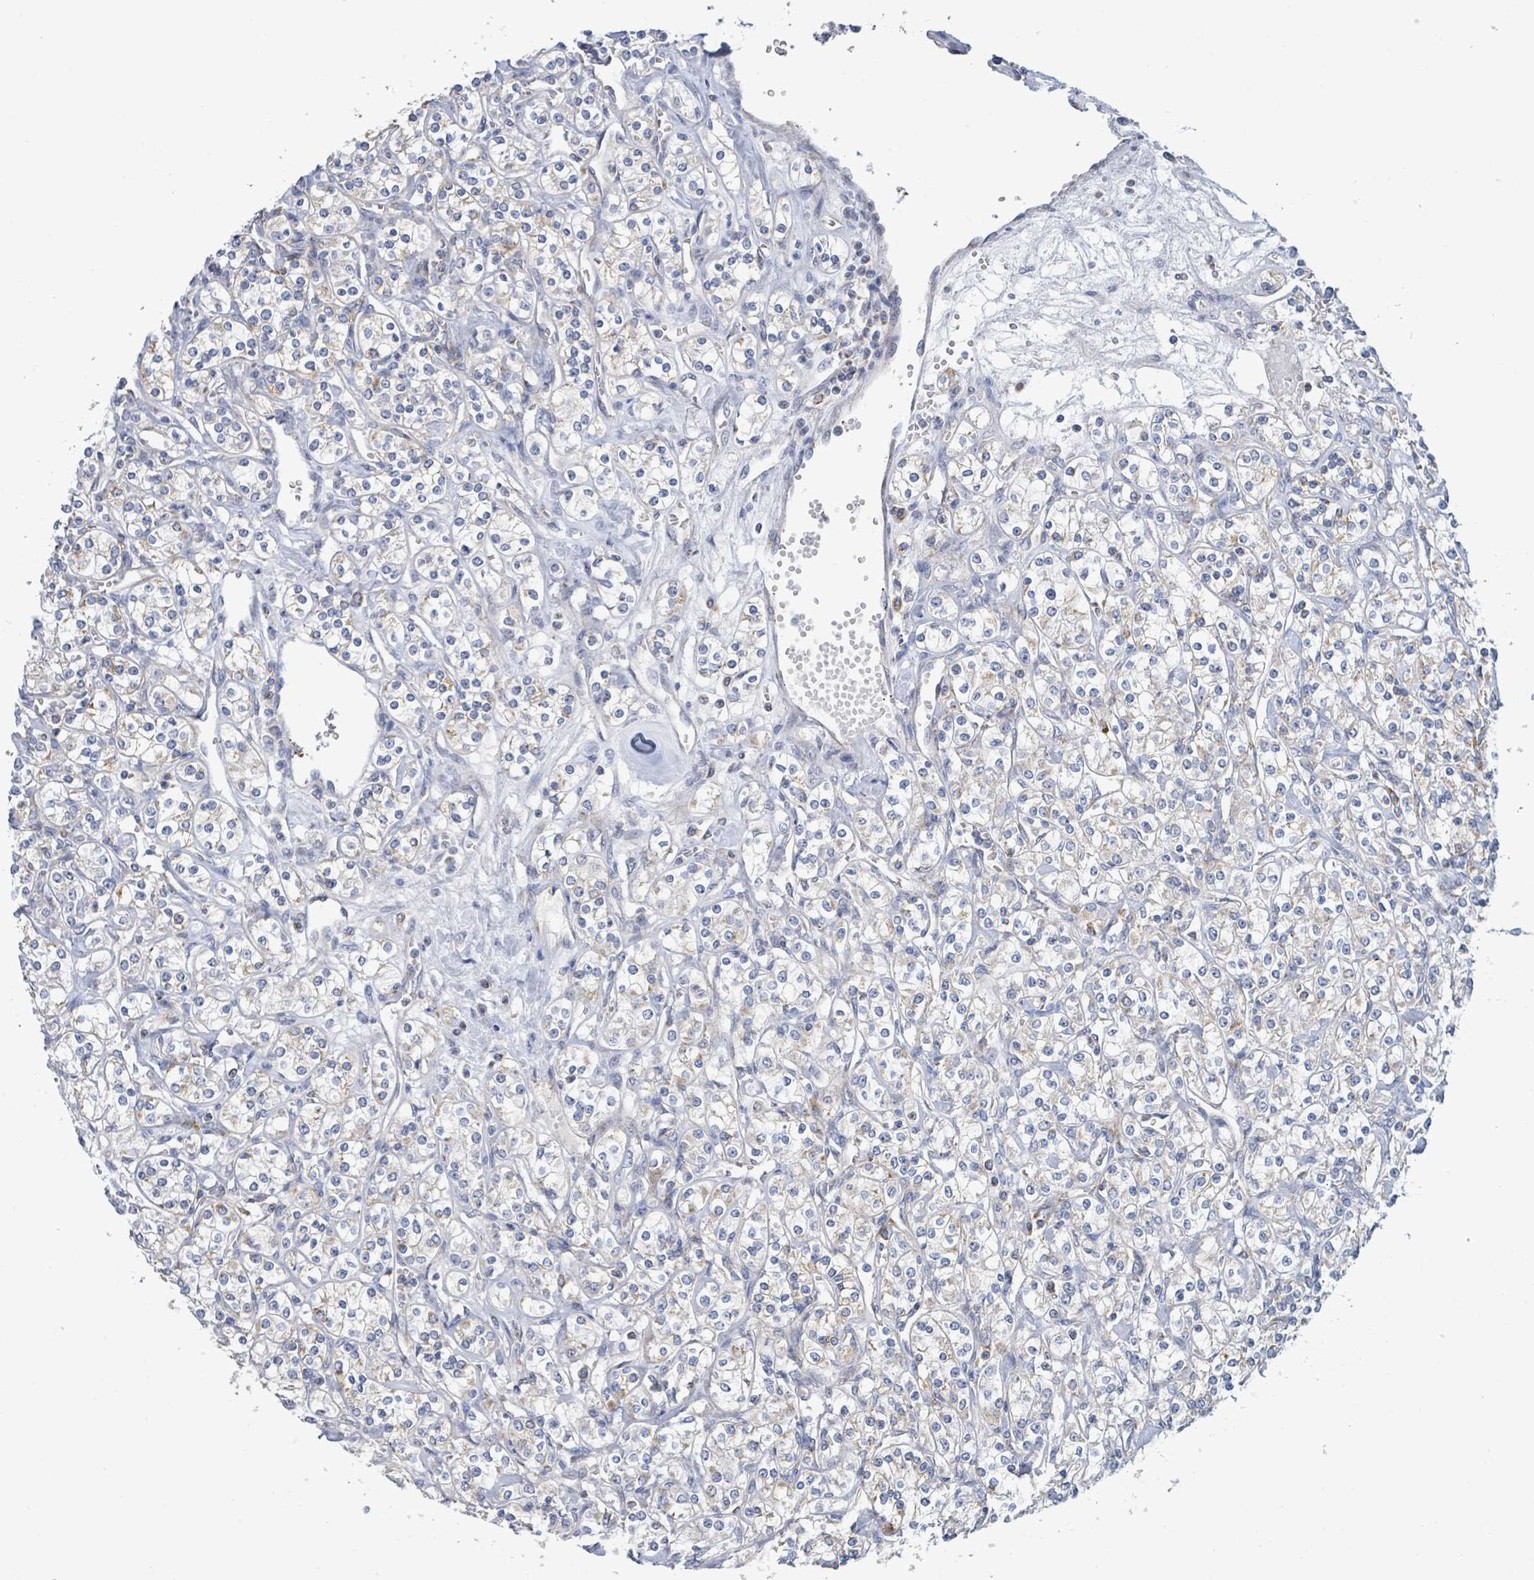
{"staining": {"intensity": "moderate", "quantity": "25%-75%", "location": "cytoplasmic/membranous"}, "tissue": "renal cancer", "cell_type": "Tumor cells", "image_type": "cancer", "snomed": [{"axis": "morphology", "description": "Adenocarcinoma, NOS"}, {"axis": "topography", "description": "Kidney"}], "caption": "Moderate cytoplasmic/membranous positivity is seen in approximately 25%-75% of tumor cells in renal cancer (adenocarcinoma). Ihc stains the protein of interest in brown and the nuclei are stained blue.", "gene": "SUCLG2", "patient": {"sex": "male", "age": 77}}